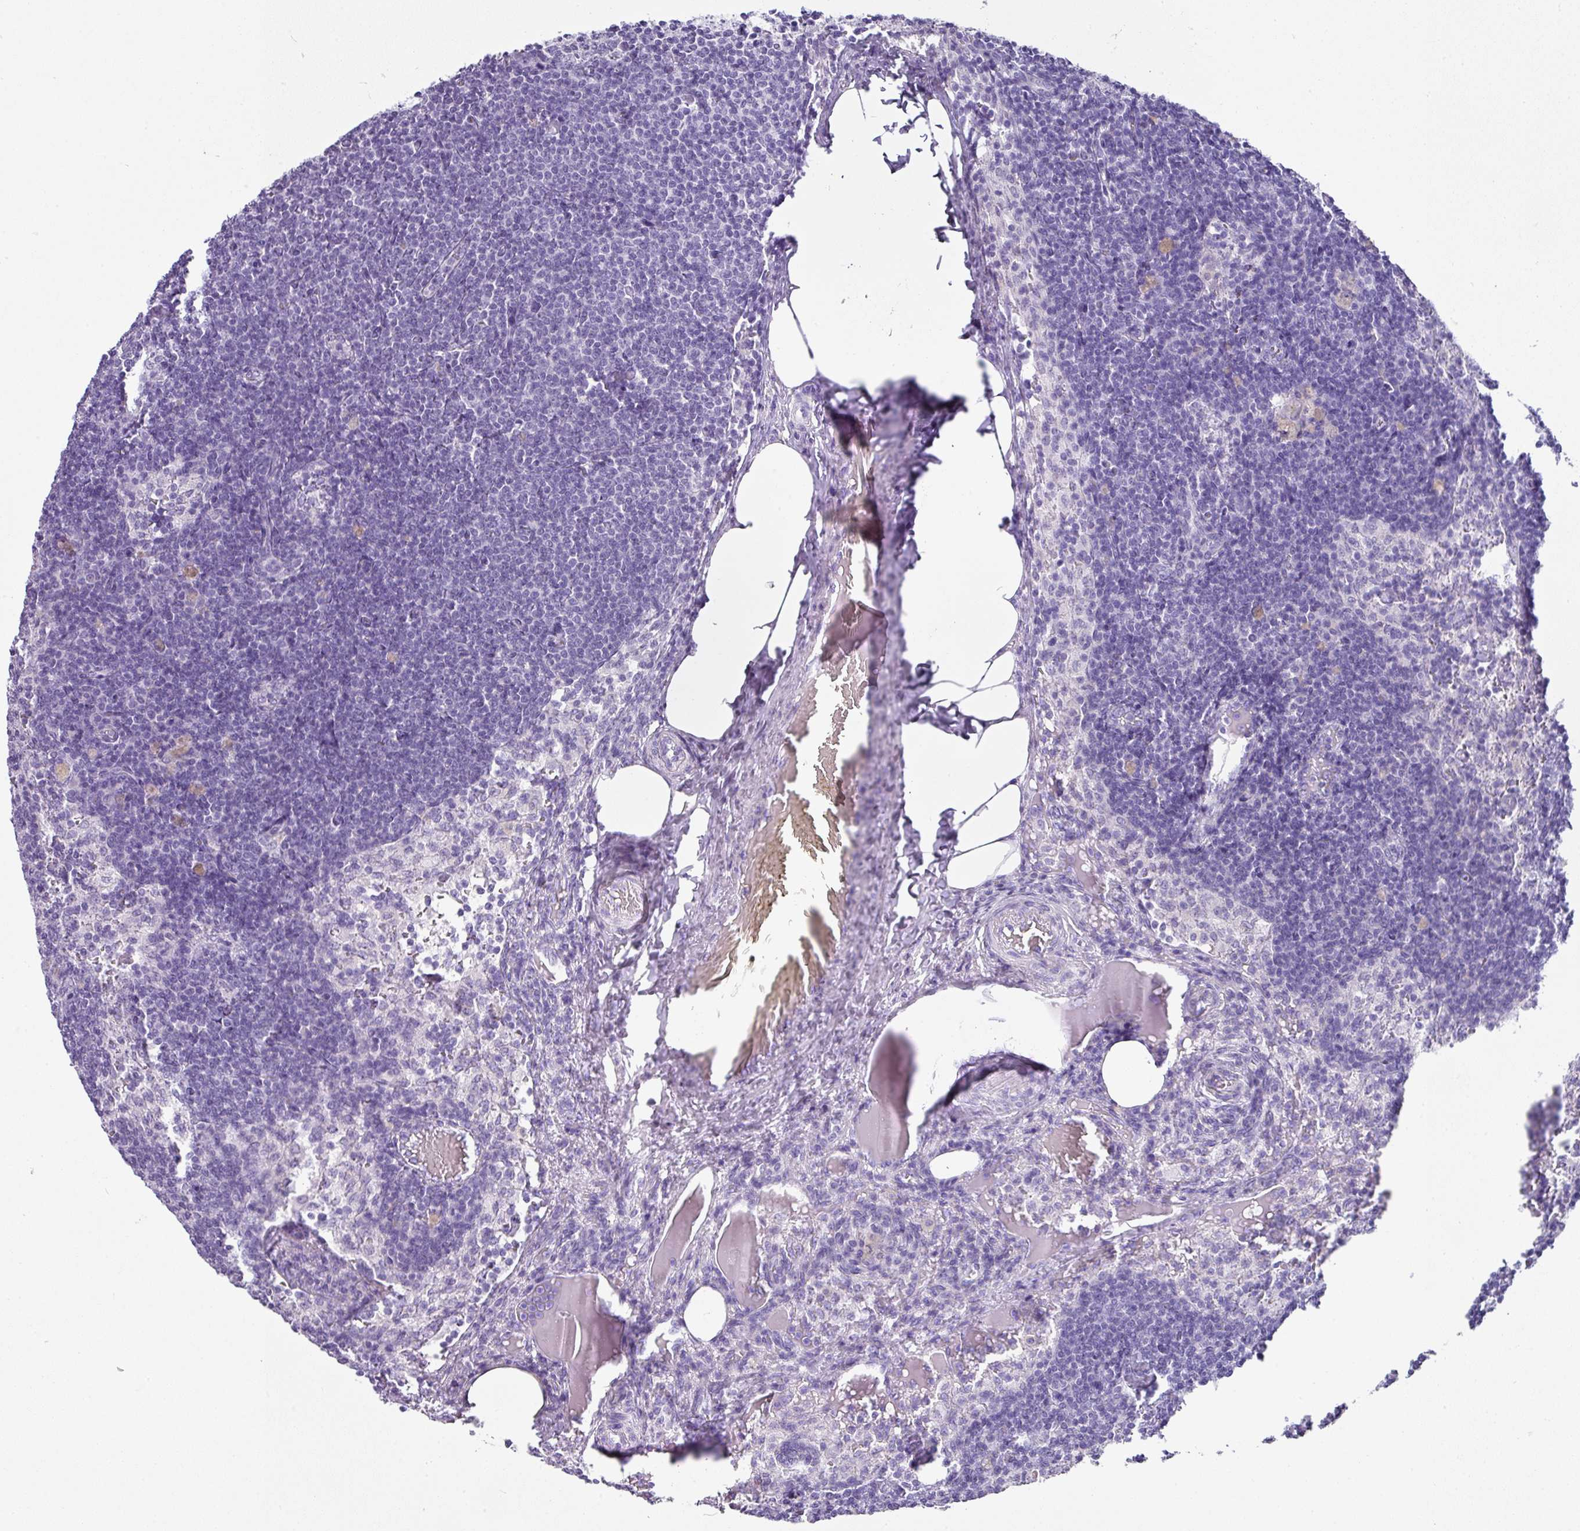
{"staining": {"intensity": "negative", "quantity": "none", "location": "none"}, "tissue": "lymph node", "cell_type": "Germinal center cells", "image_type": "normal", "snomed": [{"axis": "morphology", "description": "Normal tissue, NOS"}, {"axis": "topography", "description": "Lymph node"}], "caption": "A high-resolution photomicrograph shows IHC staining of unremarkable lymph node, which shows no significant positivity in germinal center cells.", "gene": "OR52N1", "patient": {"sex": "male", "age": 49}}